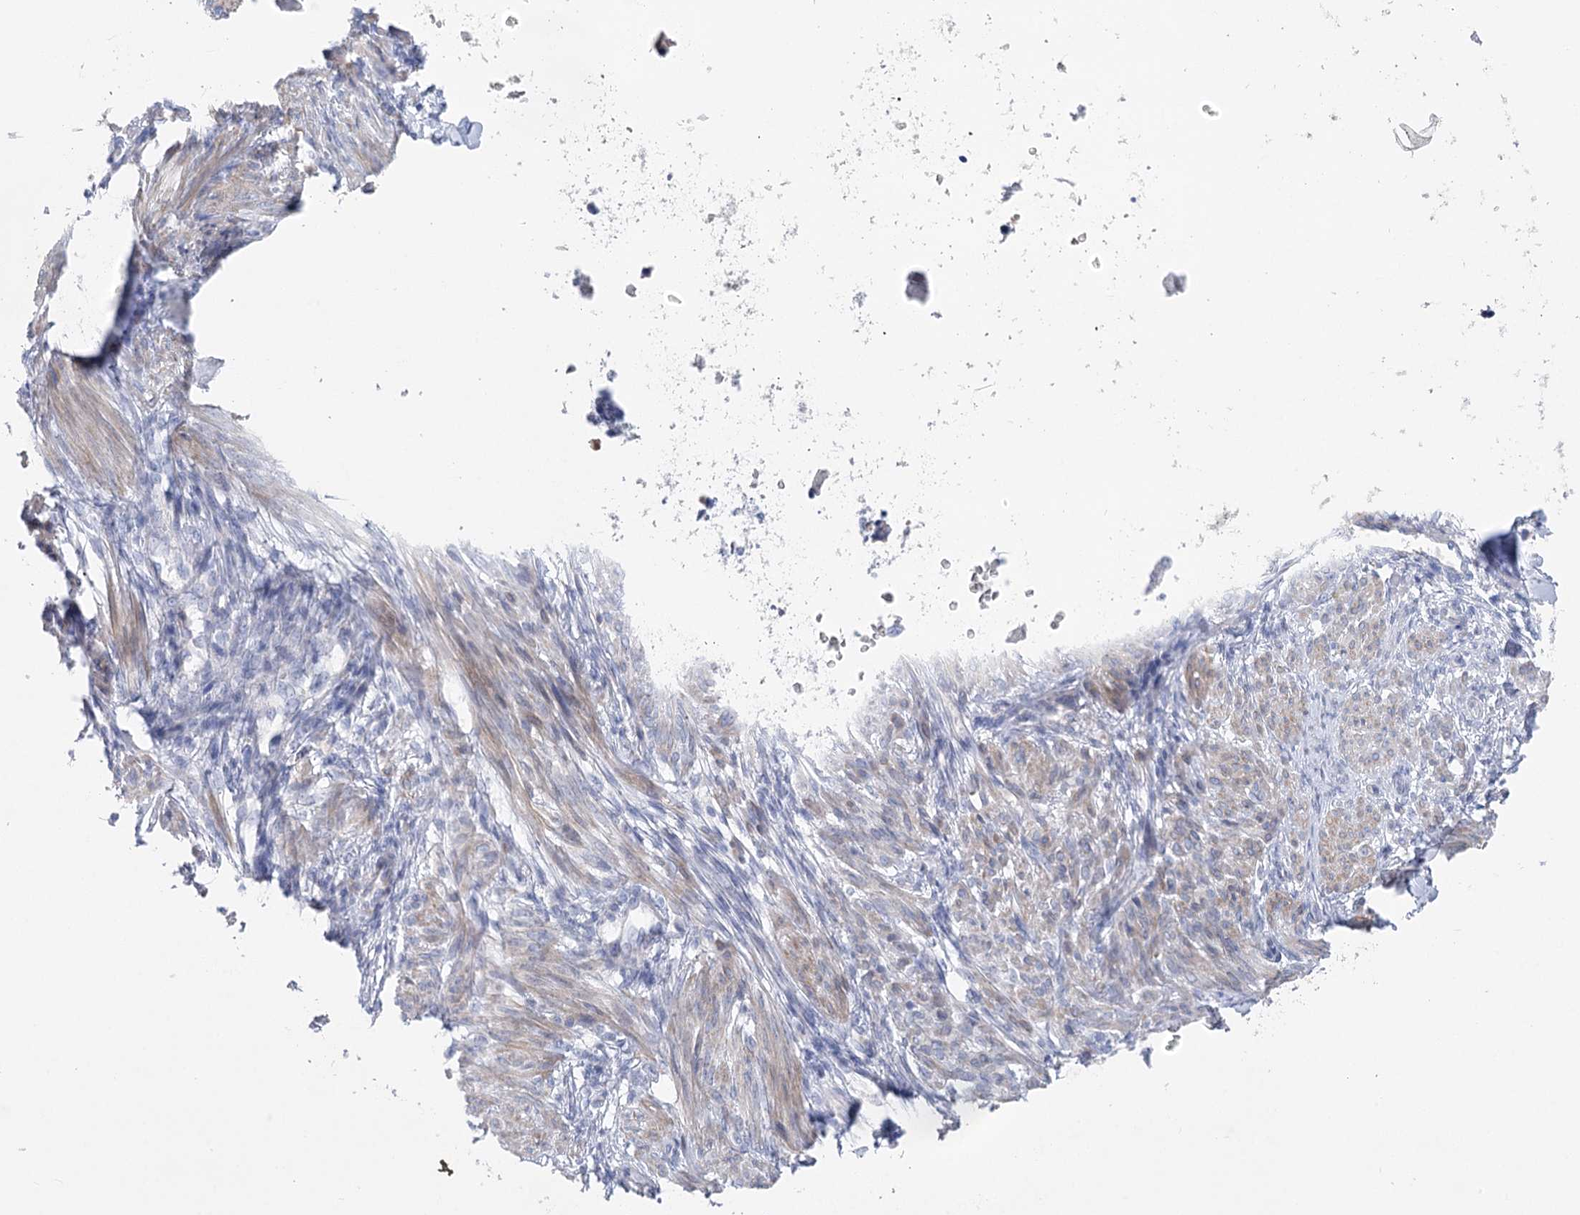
{"staining": {"intensity": "moderate", "quantity": "25%-75%", "location": "cytoplasmic/membranous"}, "tissue": "smooth muscle", "cell_type": "Smooth muscle cells", "image_type": "normal", "snomed": [{"axis": "morphology", "description": "Normal tissue, NOS"}, {"axis": "topography", "description": "Smooth muscle"}], "caption": "The micrograph displays staining of normal smooth muscle, revealing moderate cytoplasmic/membranous protein staining (brown color) within smooth muscle cells.", "gene": "WDR74", "patient": {"sex": "female", "age": 39}}